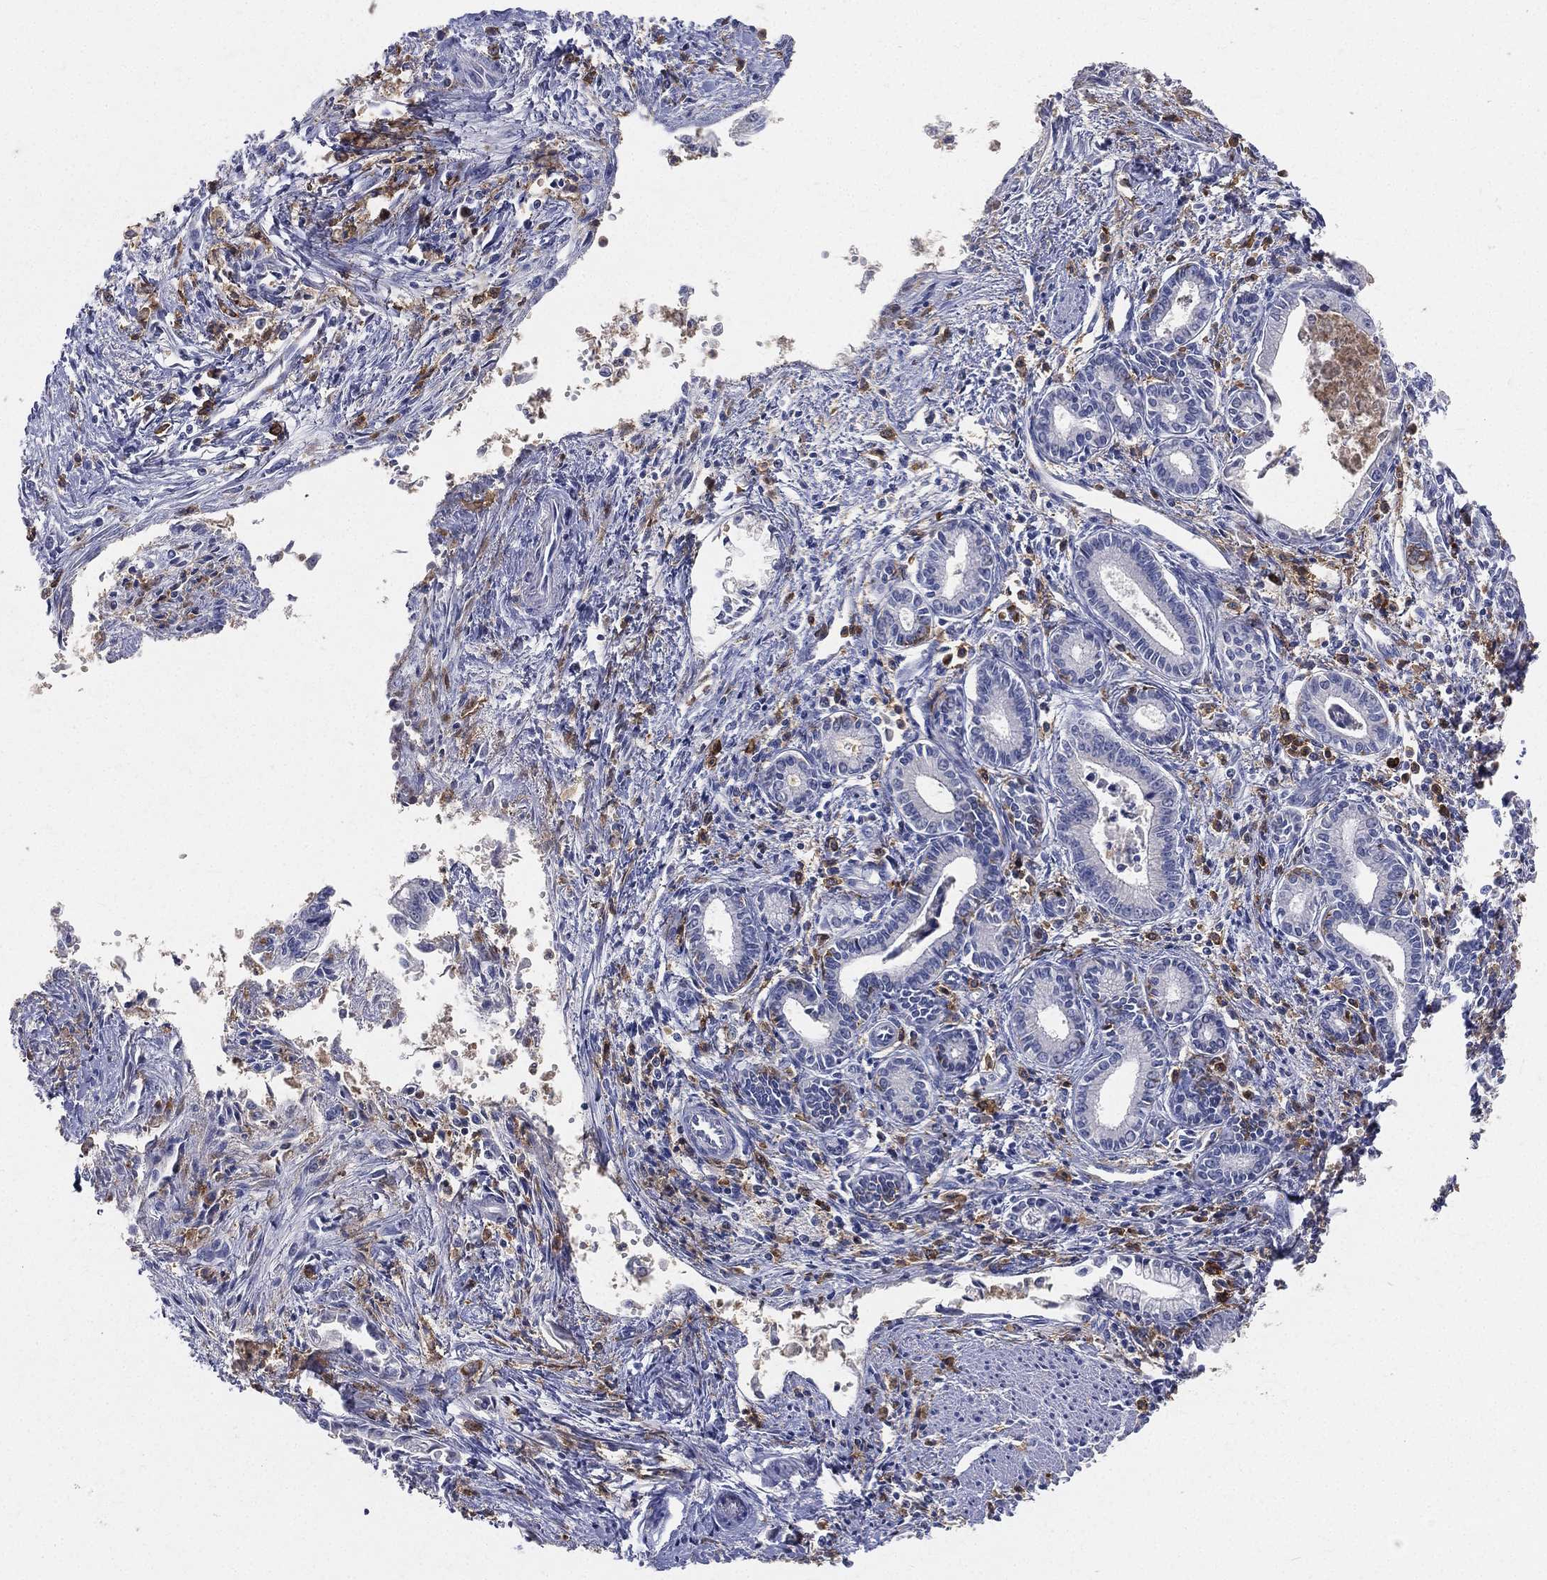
{"staining": {"intensity": "negative", "quantity": "none", "location": "none"}, "tissue": "pancreatic cancer", "cell_type": "Tumor cells", "image_type": "cancer", "snomed": [{"axis": "morphology", "description": "Adenocarcinoma, NOS"}, {"axis": "topography", "description": "Pancreas"}], "caption": "High power microscopy image of an immunohistochemistry (IHC) image of pancreatic adenocarcinoma, revealing no significant positivity in tumor cells.", "gene": "CD33", "patient": {"sex": "female", "age": 65}}